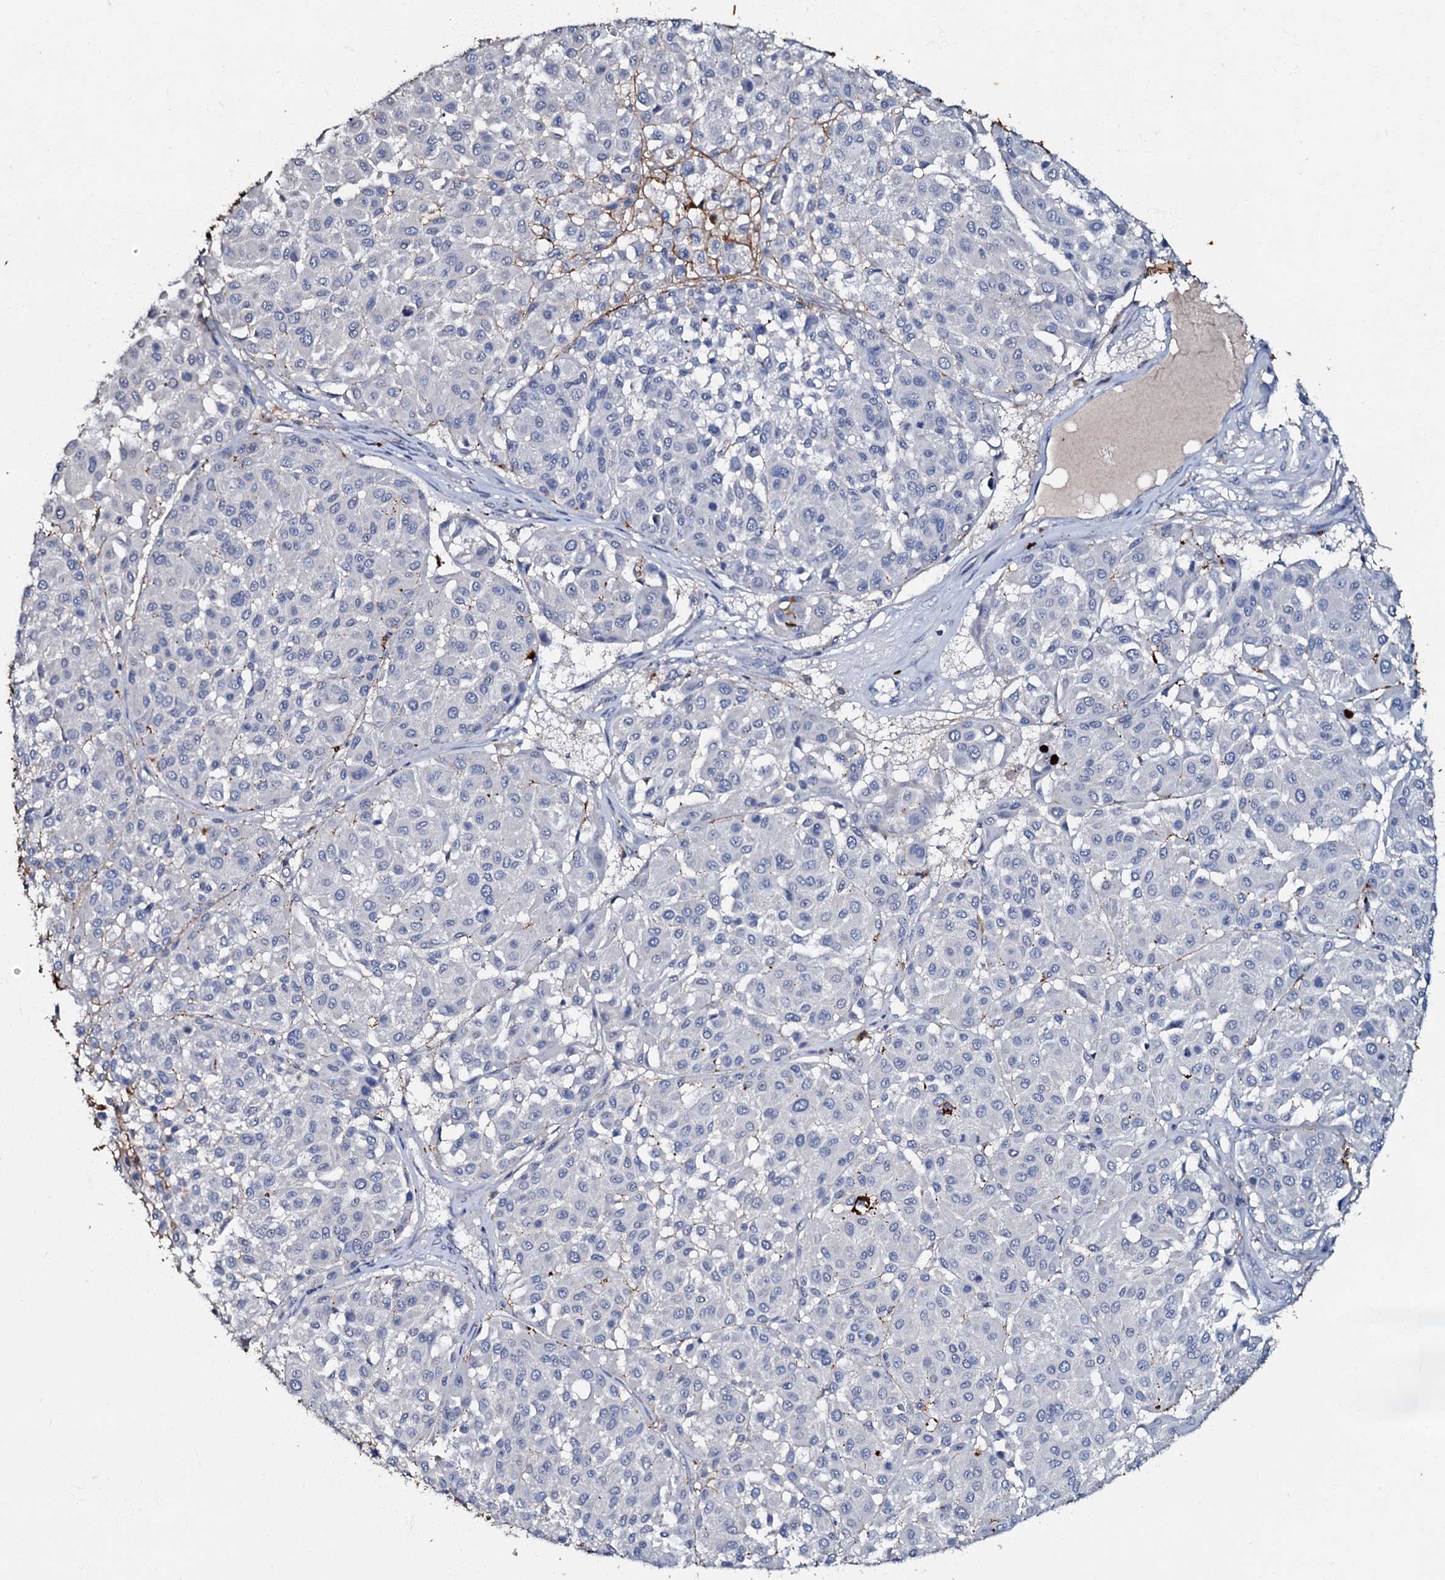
{"staining": {"intensity": "negative", "quantity": "none", "location": "none"}, "tissue": "melanoma", "cell_type": "Tumor cells", "image_type": "cancer", "snomed": [{"axis": "morphology", "description": "Malignant melanoma, Metastatic site"}, {"axis": "topography", "description": "Soft tissue"}], "caption": "This is an immunohistochemistry histopathology image of human melanoma. There is no staining in tumor cells.", "gene": "MANSC4", "patient": {"sex": "male", "age": 41}}